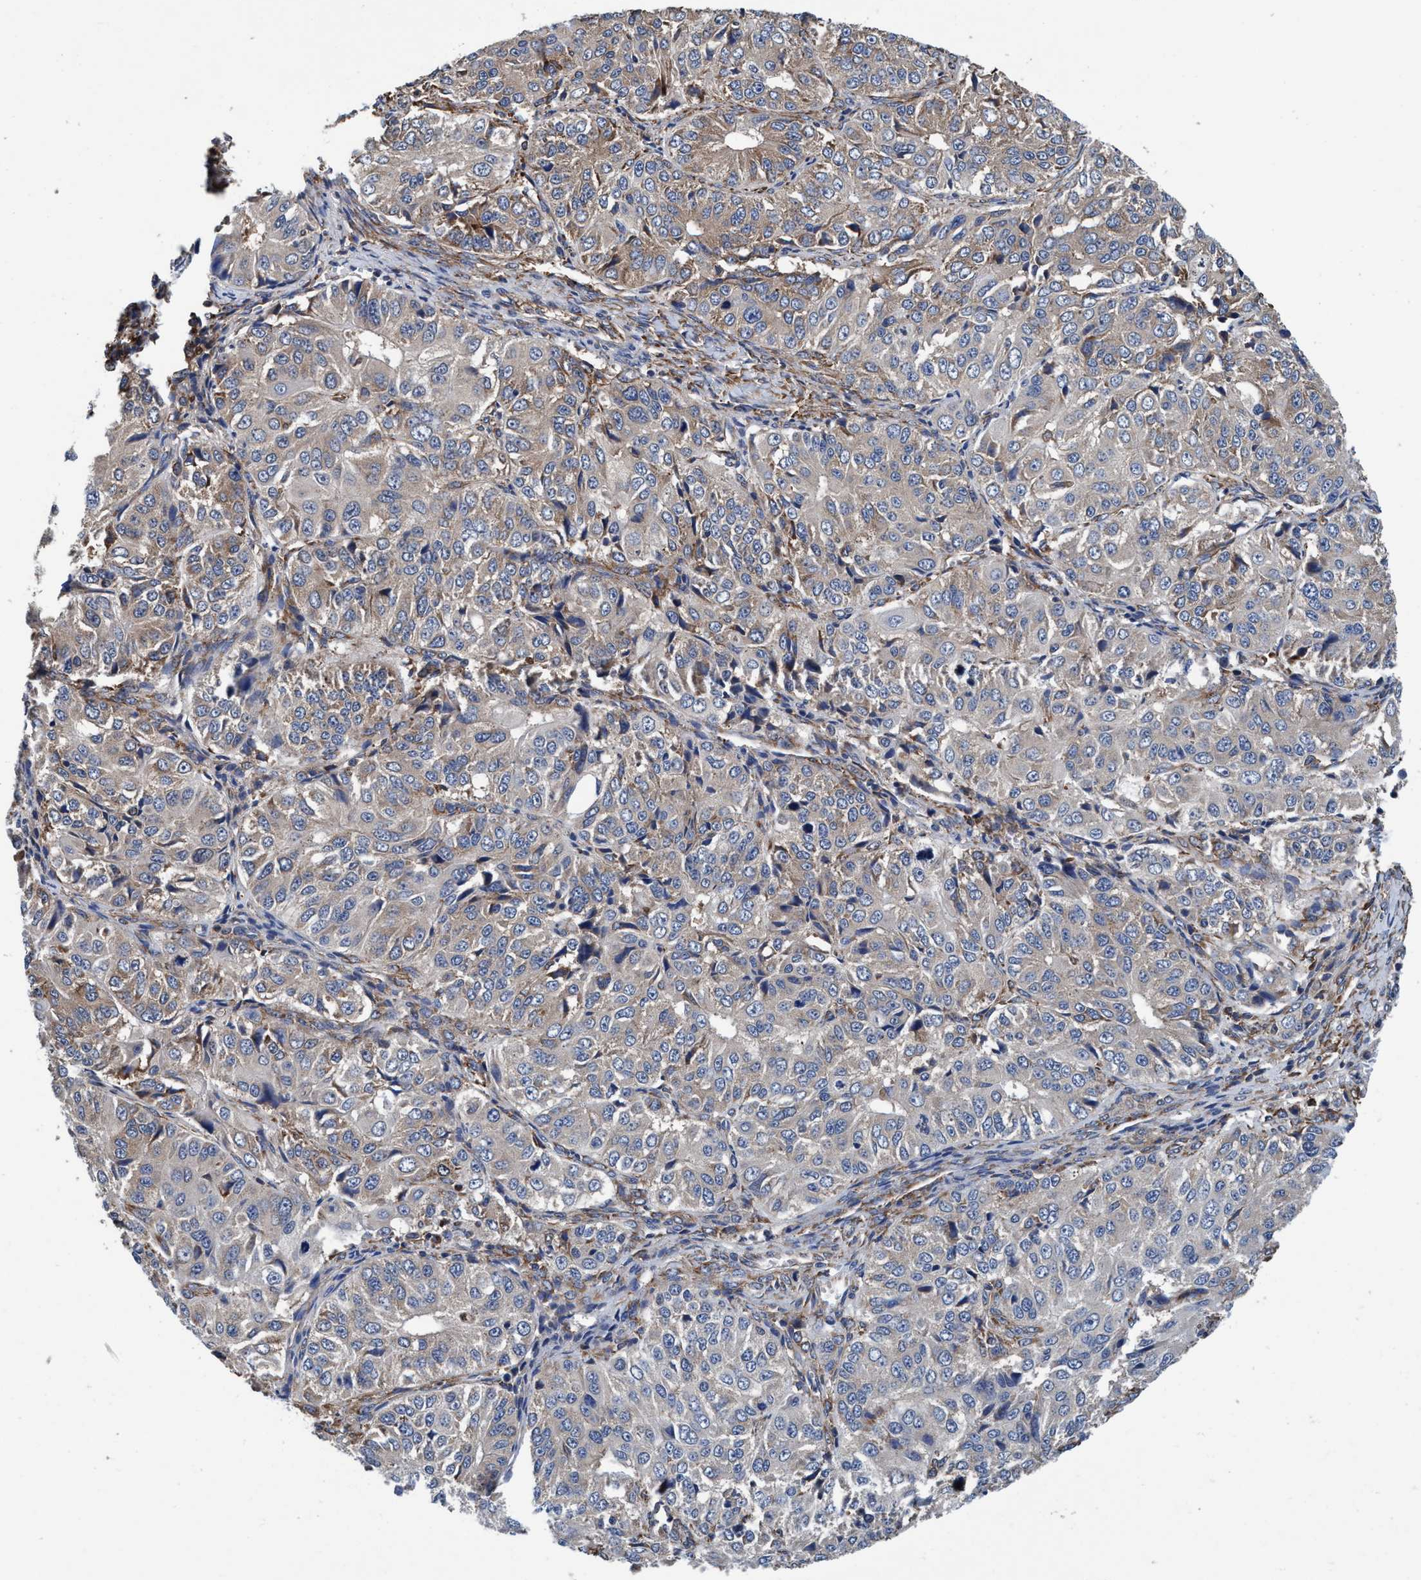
{"staining": {"intensity": "weak", "quantity": "<25%", "location": "cytoplasmic/membranous"}, "tissue": "ovarian cancer", "cell_type": "Tumor cells", "image_type": "cancer", "snomed": [{"axis": "morphology", "description": "Carcinoma, endometroid"}, {"axis": "topography", "description": "Ovary"}], "caption": "Ovarian cancer was stained to show a protein in brown. There is no significant positivity in tumor cells. (Stains: DAB (3,3'-diaminobenzidine) immunohistochemistry with hematoxylin counter stain, Microscopy: brightfield microscopy at high magnification).", "gene": "ENDOG", "patient": {"sex": "female", "age": 51}}